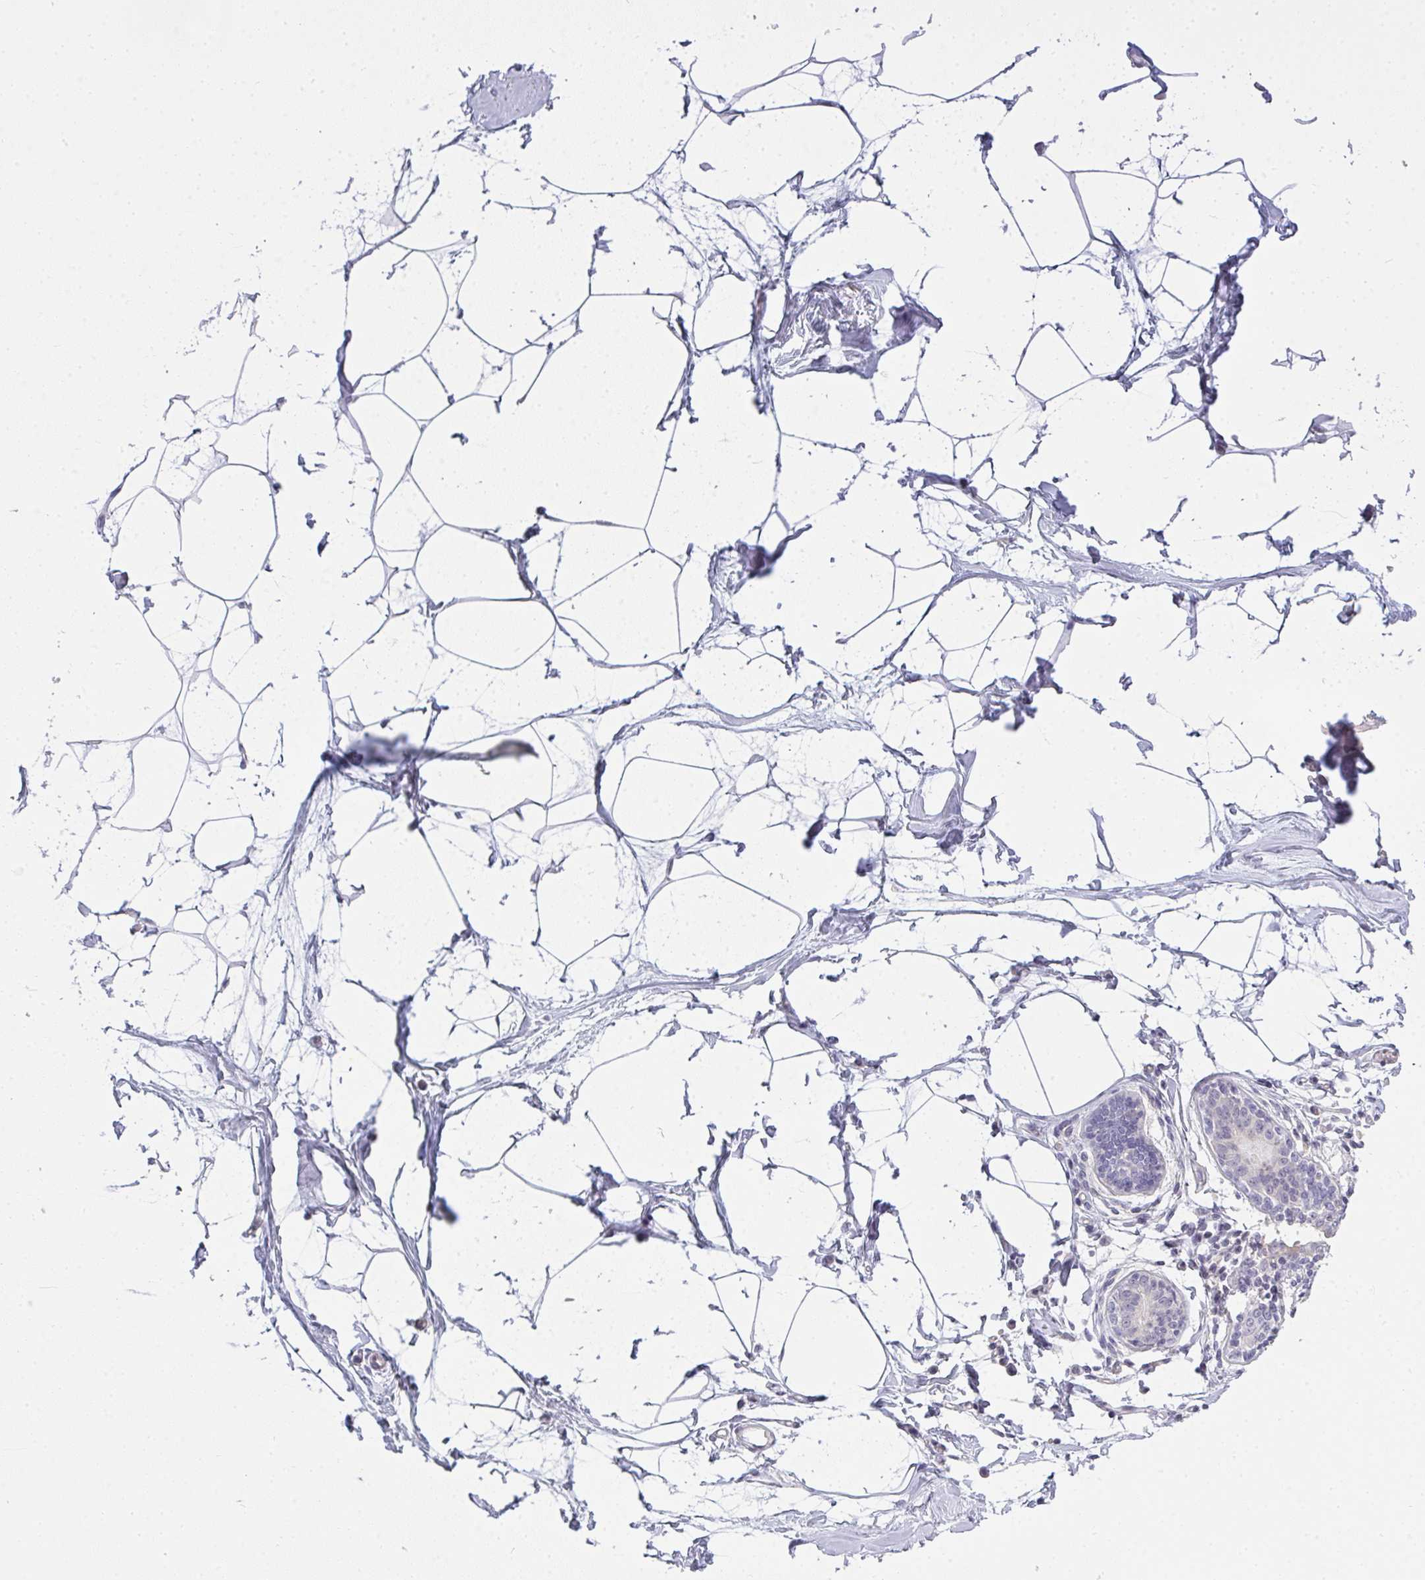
{"staining": {"intensity": "negative", "quantity": "none", "location": "none"}, "tissue": "breast", "cell_type": "Adipocytes", "image_type": "normal", "snomed": [{"axis": "morphology", "description": "Normal tissue, NOS"}, {"axis": "topography", "description": "Breast"}], "caption": "An immunohistochemistry (IHC) micrograph of unremarkable breast is shown. There is no staining in adipocytes of breast.", "gene": "GSDMB", "patient": {"sex": "female", "age": 45}}